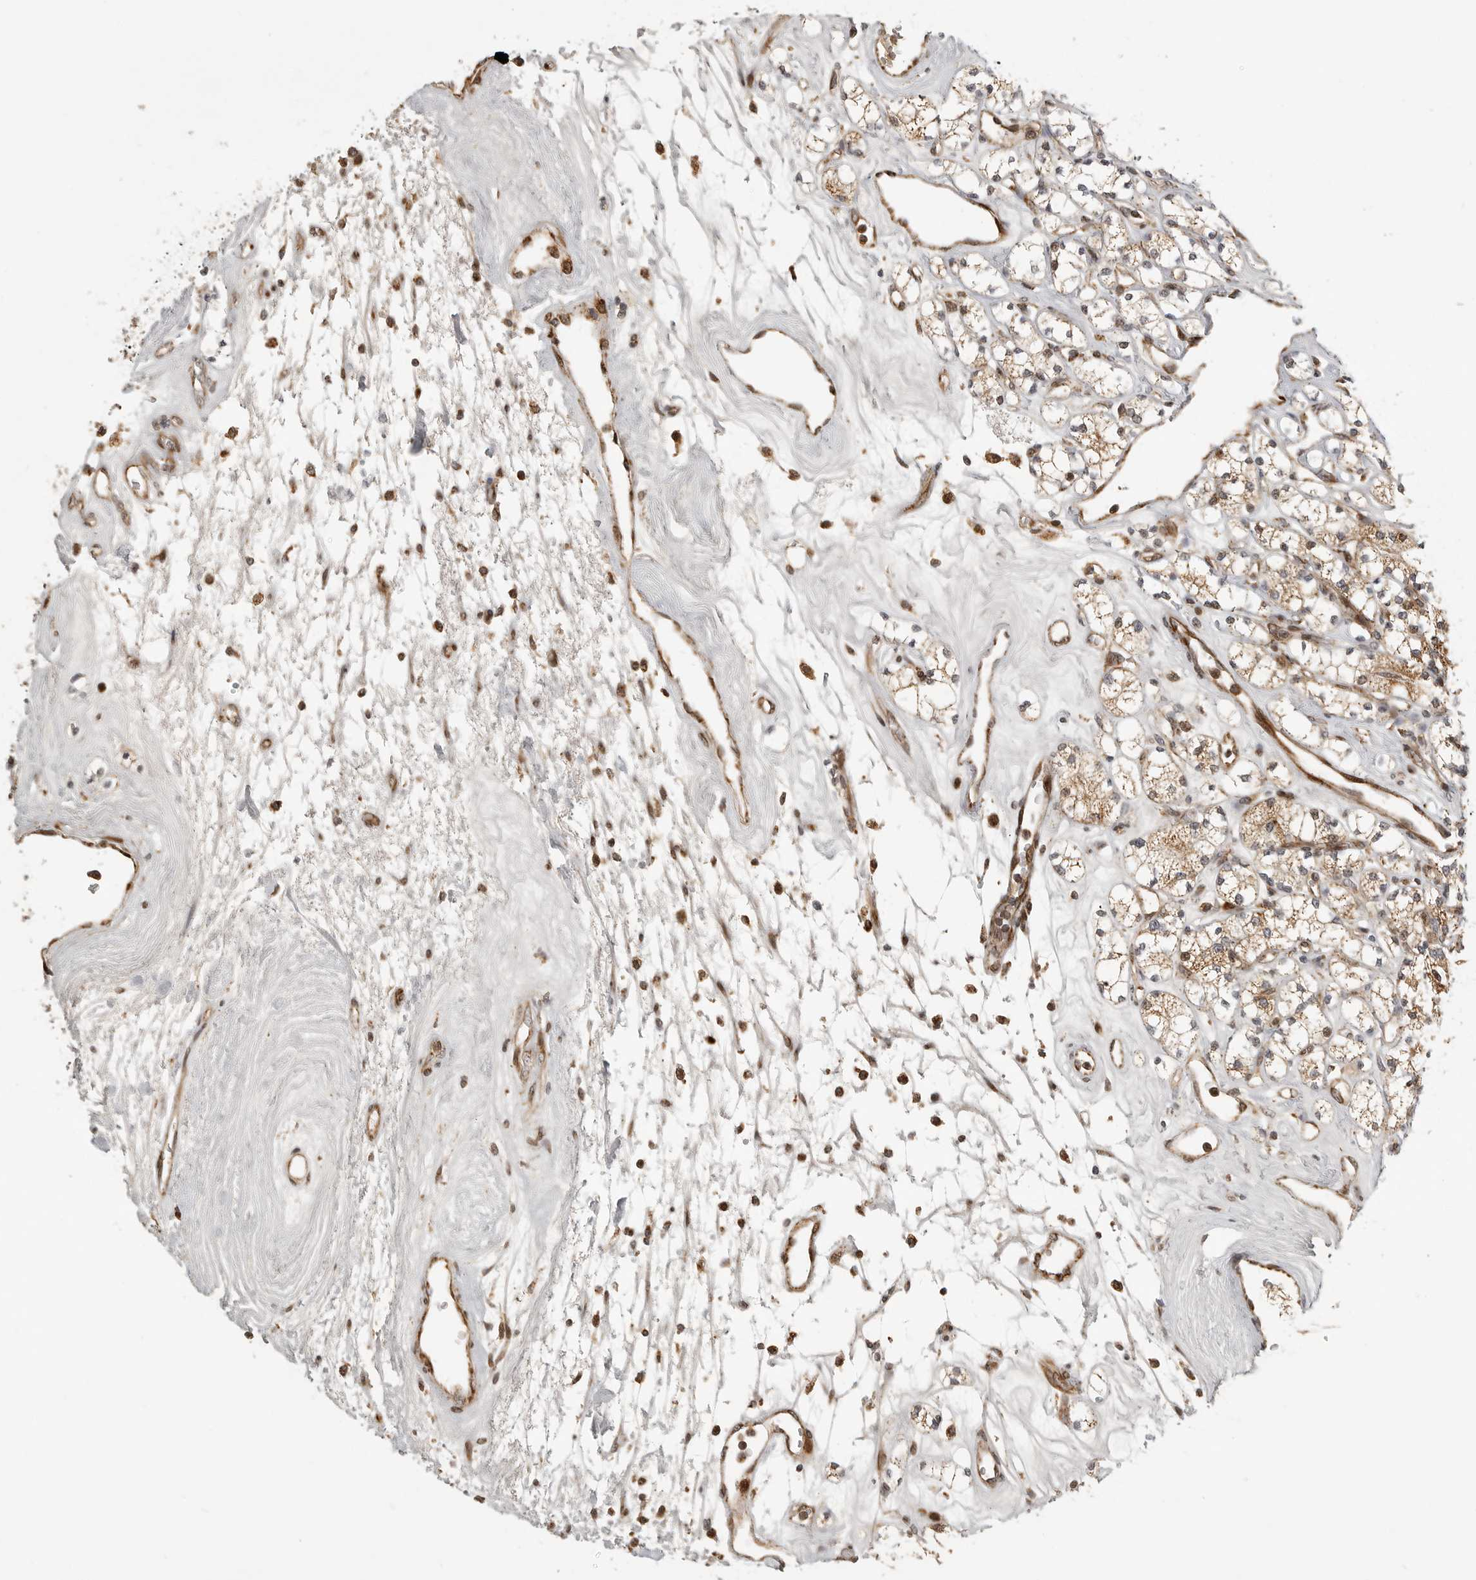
{"staining": {"intensity": "moderate", "quantity": ">75%", "location": "cytoplasmic/membranous"}, "tissue": "renal cancer", "cell_type": "Tumor cells", "image_type": "cancer", "snomed": [{"axis": "morphology", "description": "Adenocarcinoma, NOS"}, {"axis": "topography", "description": "Kidney"}], "caption": "Tumor cells exhibit moderate cytoplasmic/membranous staining in about >75% of cells in renal adenocarcinoma. (IHC, brightfield microscopy, high magnification).", "gene": "NARS2", "patient": {"sex": "male", "age": 77}}